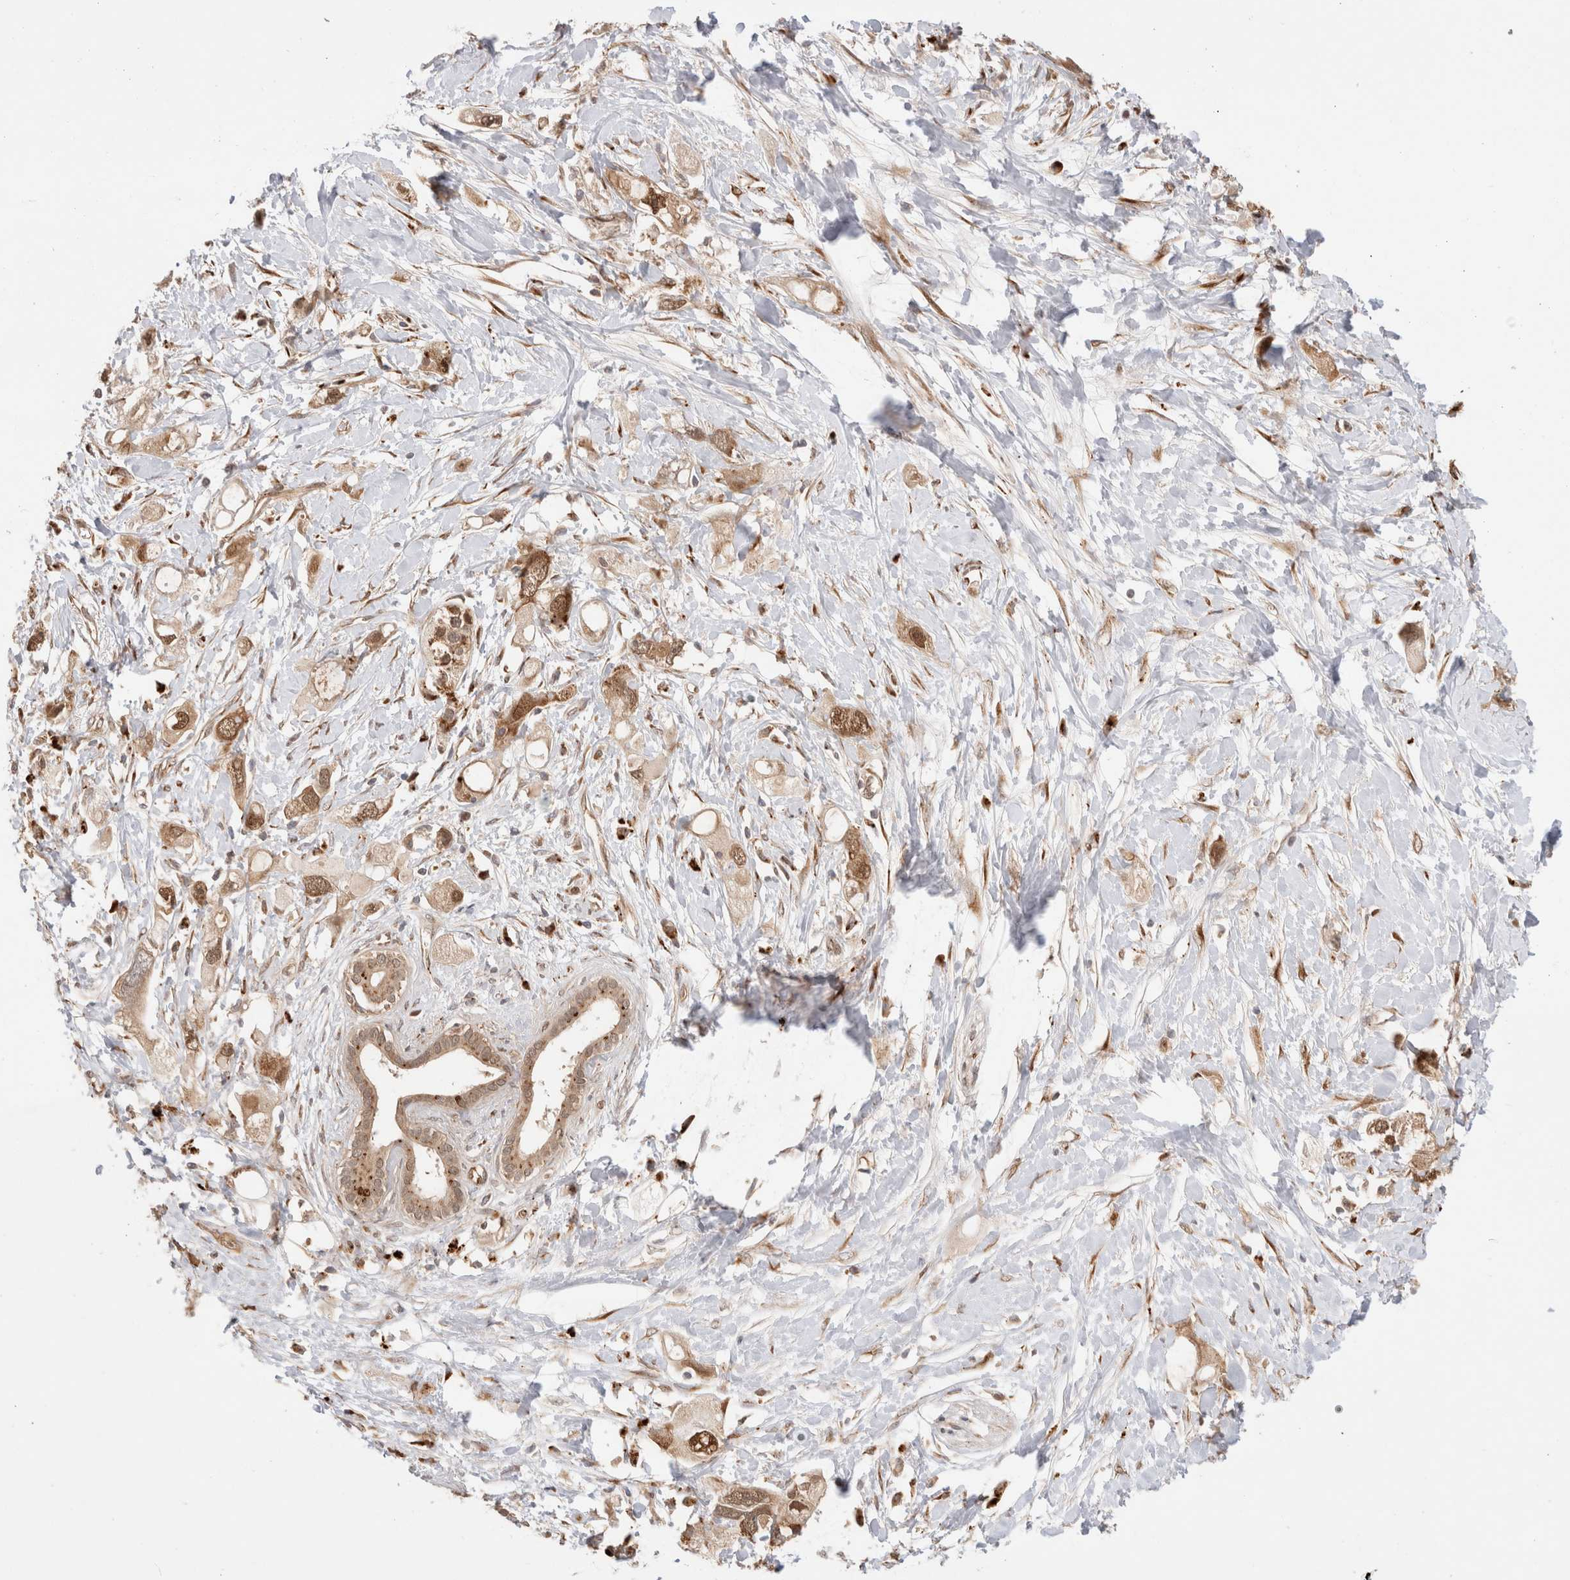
{"staining": {"intensity": "moderate", "quantity": ">75%", "location": "cytoplasmic/membranous,nuclear"}, "tissue": "pancreatic cancer", "cell_type": "Tumor cells", "image_type": "cancer", "snomed": [{"axis": "morphology", "description": "Adenocarcinoma, NOS"}, {"axis": "topography", "description": "Pancreas"}], "caption": "Pancreatic cancer (adenocarcinoma) was stained to show a protein in brown. There is medium levels of moderate cytoplasmic/membranous and nuclear staining in about >75% of tumor cells. (brown staining indicates protein expression, while blue staining denotes nuclei).", "gene": "ACTL9", "patient": {"sex": "female", "age": 56}}